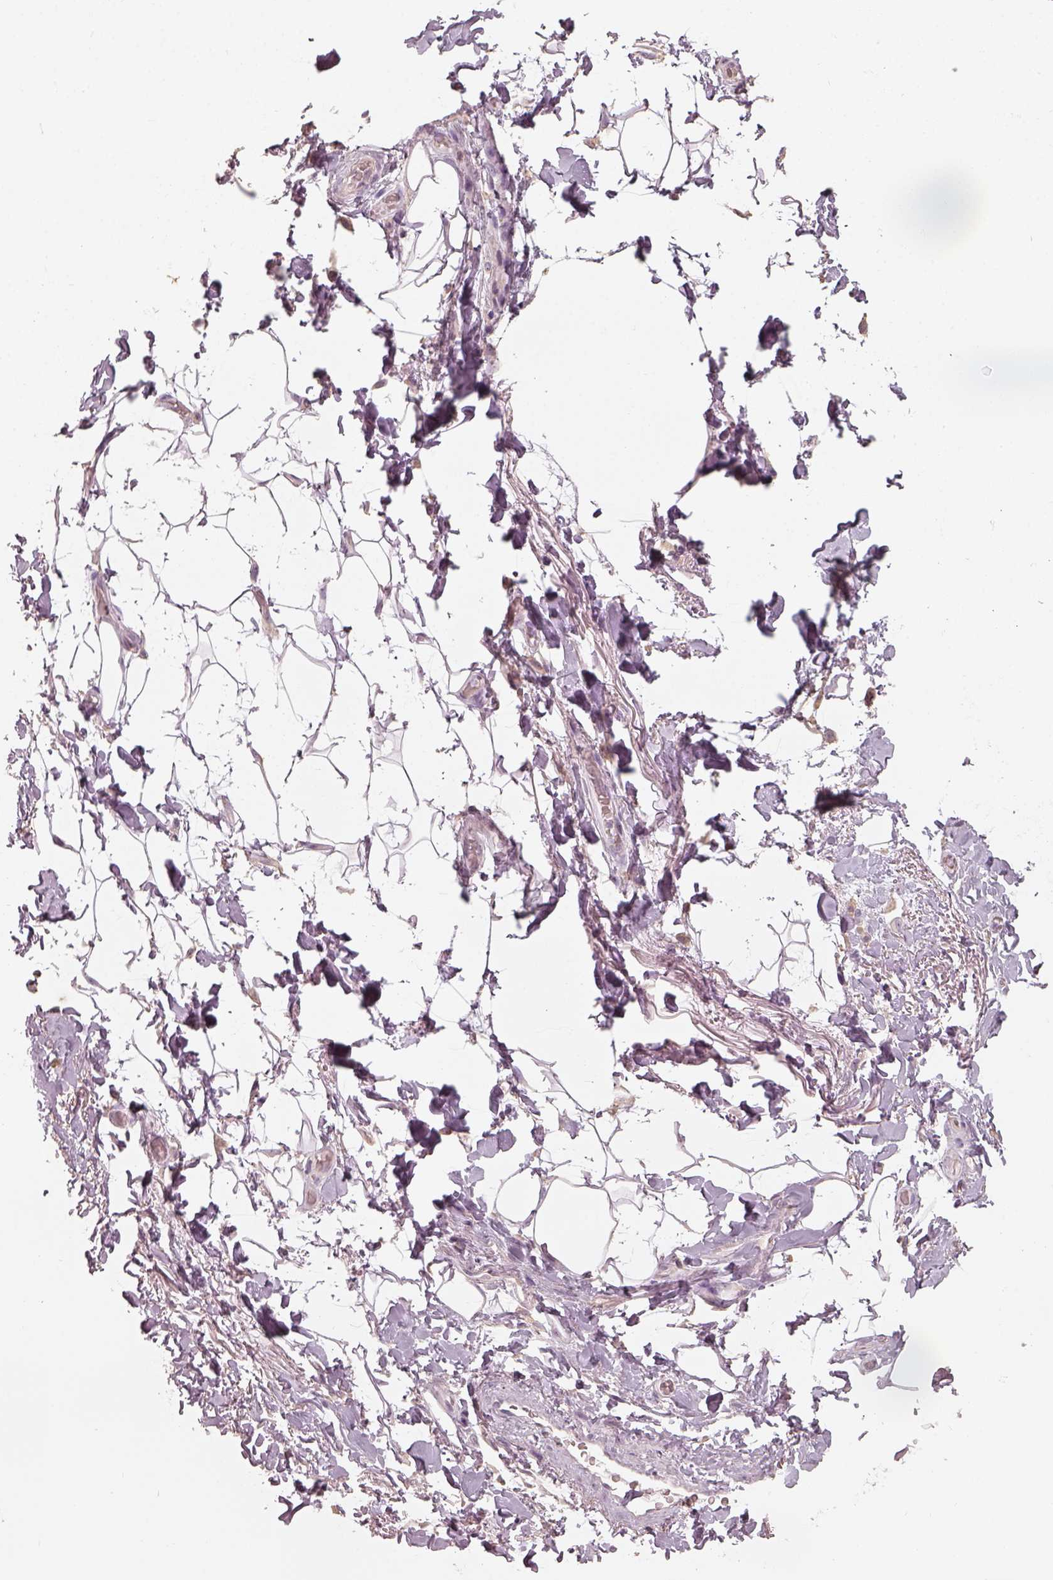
{"staining": {"intensity": "negative", "quantity": "none", "location": "none"}, "tissue": "adipose tissue", "cell_type": "Adipocytes", "image_type": "normal", "snomed": [{"axis": "morphology", "description": "Normal tissue, NOS"}, {"axis": "topography", "description": "Anal"}, {"axis": "topography", "description": "Peripheral nerve tissue"}], "caption": "DAB (3,3'-diaminobenzidine) immunohistochemical staining of normal adipose tissue demonstrates no significant positivity in adipocytes.", "gene": "CDS1", "patient": {"sex": "male", "age": 53}}